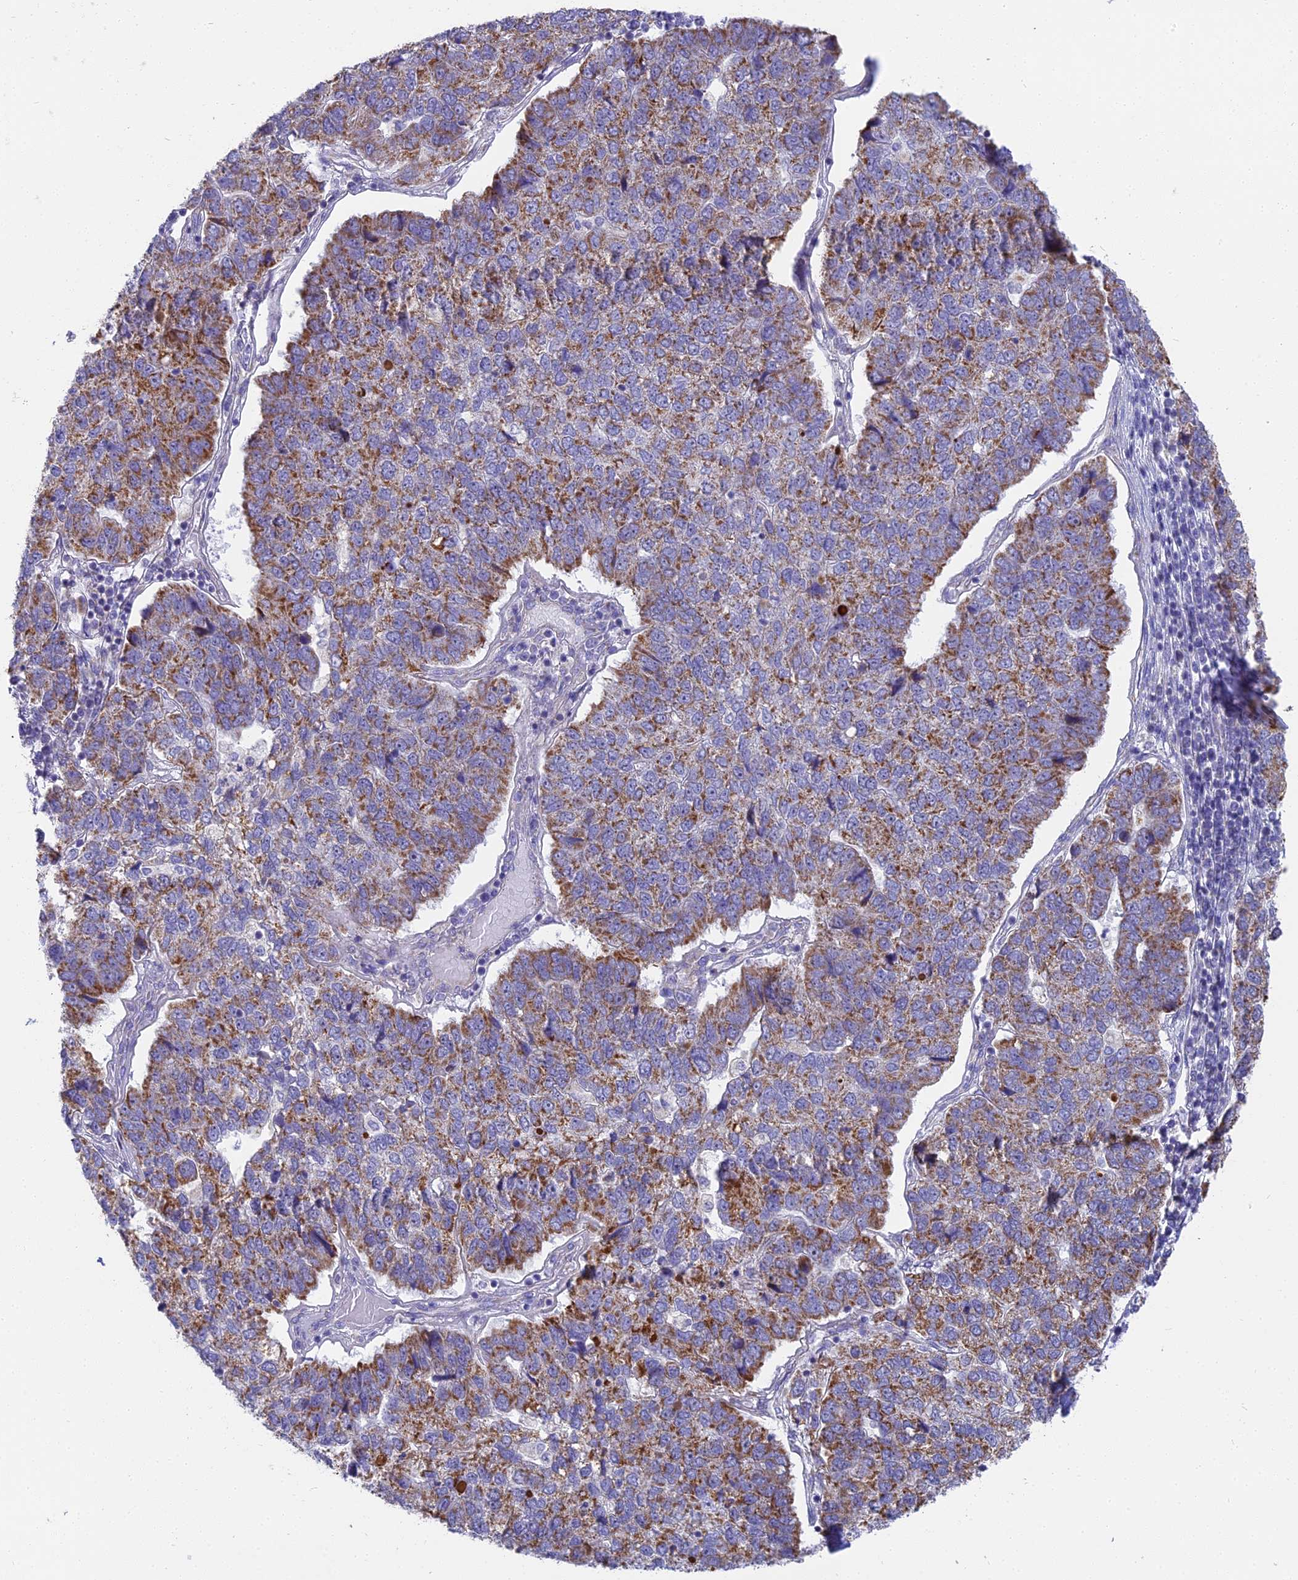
{"staining": {"intensity": "strong", "quantity": "25%-75%", "location": "cytoplasmic/membranous"}, "tissue": "pancreatic cancer", "cell_type": "Tumor cells", "image_type": "cancer", "snomed": [{"axis": "morphology", "description": "Adenocarcinoma, NOS"}, {"axis": "topography", "description": "Pancreas"}], "caption": "The immunohistochemical stain shows strong cytoplasmic/membranous expression in tumor cells of pancreatic cancer (adenocarcinoma) tissue. Using DAB (3,3'-diaminobenzidine) (brown) and hematoxylin (blue) stains, captured at high magnification using brightfield microscopy.", "gene": "DTWD1", "patient": {"sex": "female", "age": 61}}